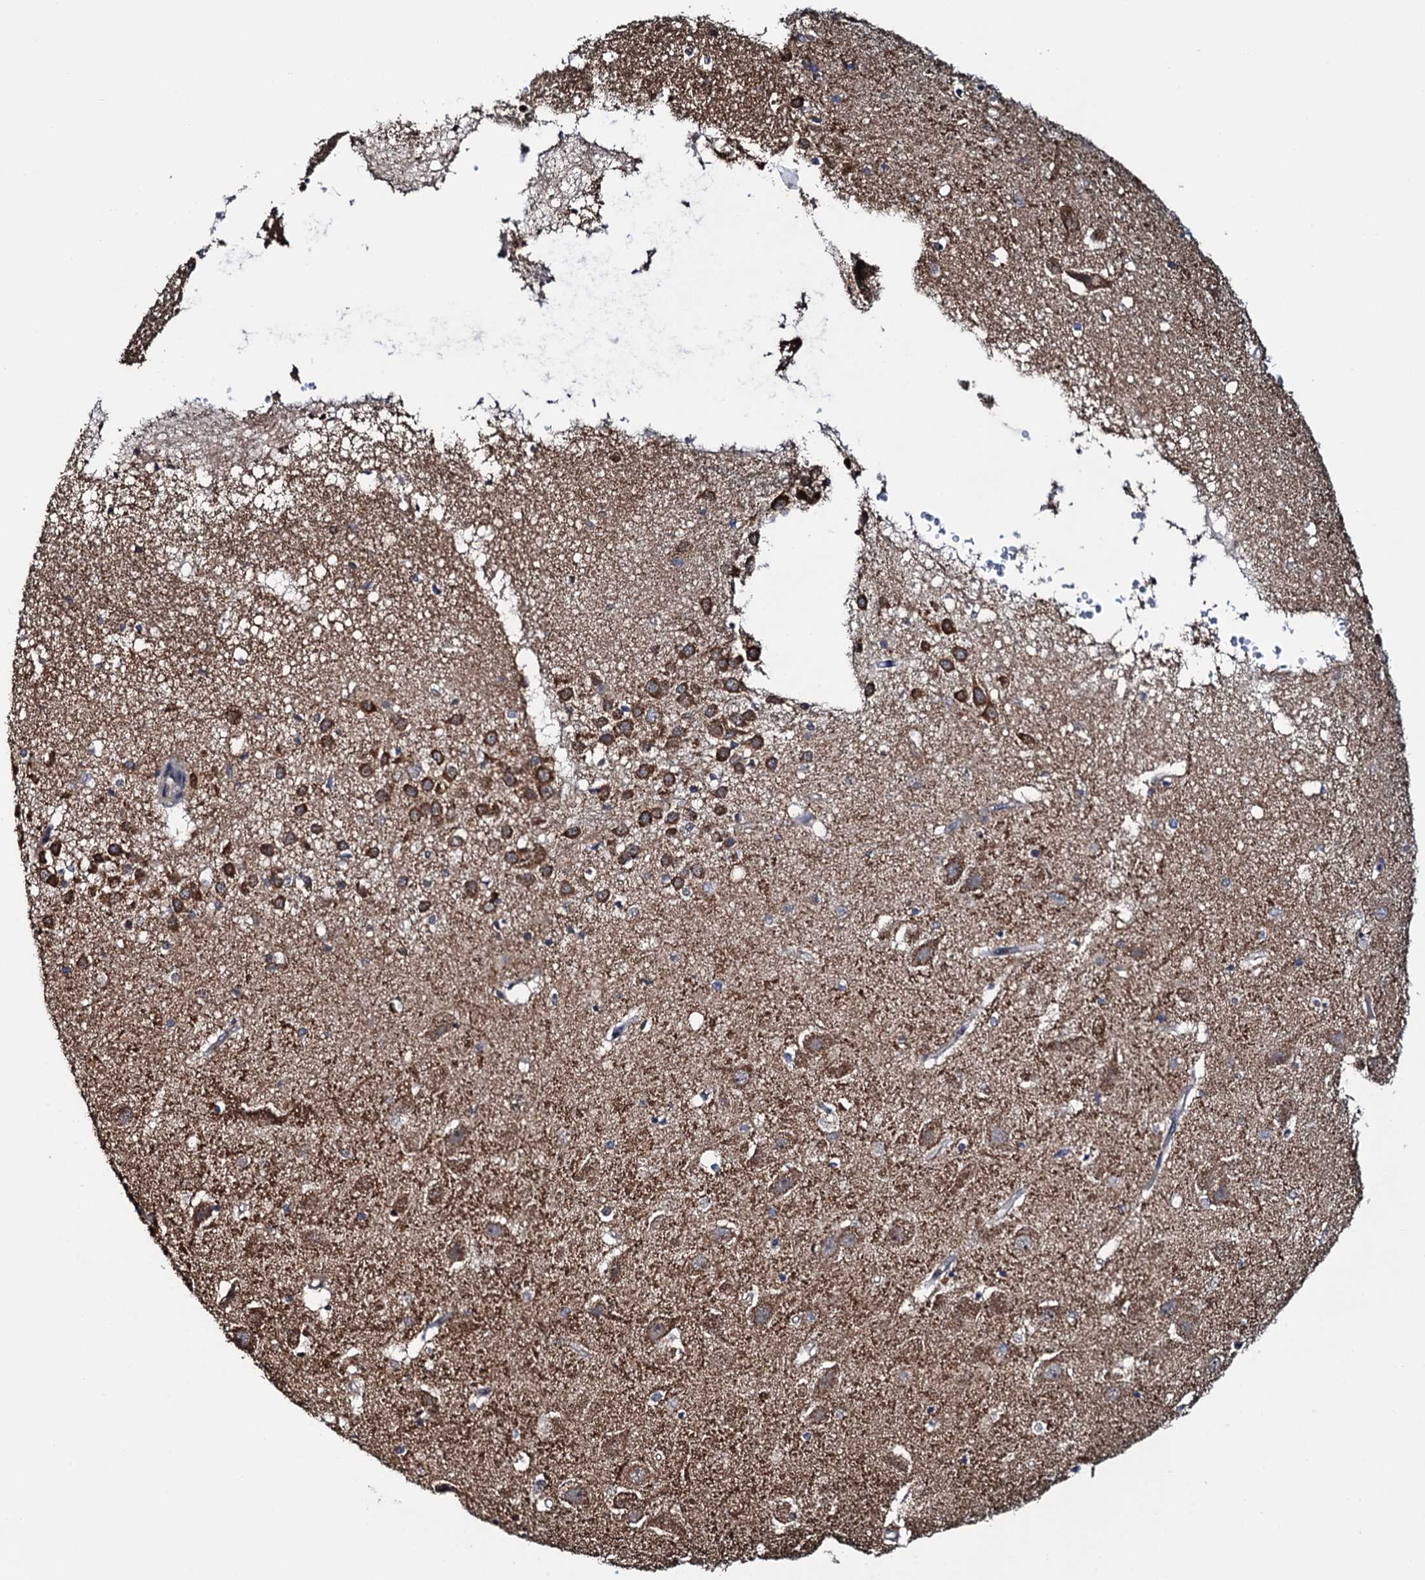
{"staining": {"intensity": "strong", "quantity": "25%-75%", "location": "cytoplasmic/membranous"}, "tissue": "hippocampus", "cell_type": "Glial cells", "image_type": "normal", "snomed": [{"axis": "morphology", "description": "Normal tissue, NOS"}, {"axis": "topography", "description": "Hippocampus"}], "caption": "There is high levels of strong cytoplasmic/membranous expression in glial cells of normal hippocampus, as demonstrated by immunohistochemical staining (brown color).", "gene": "CCDC102A", "patient": {"sex": "female", "age": 52}}